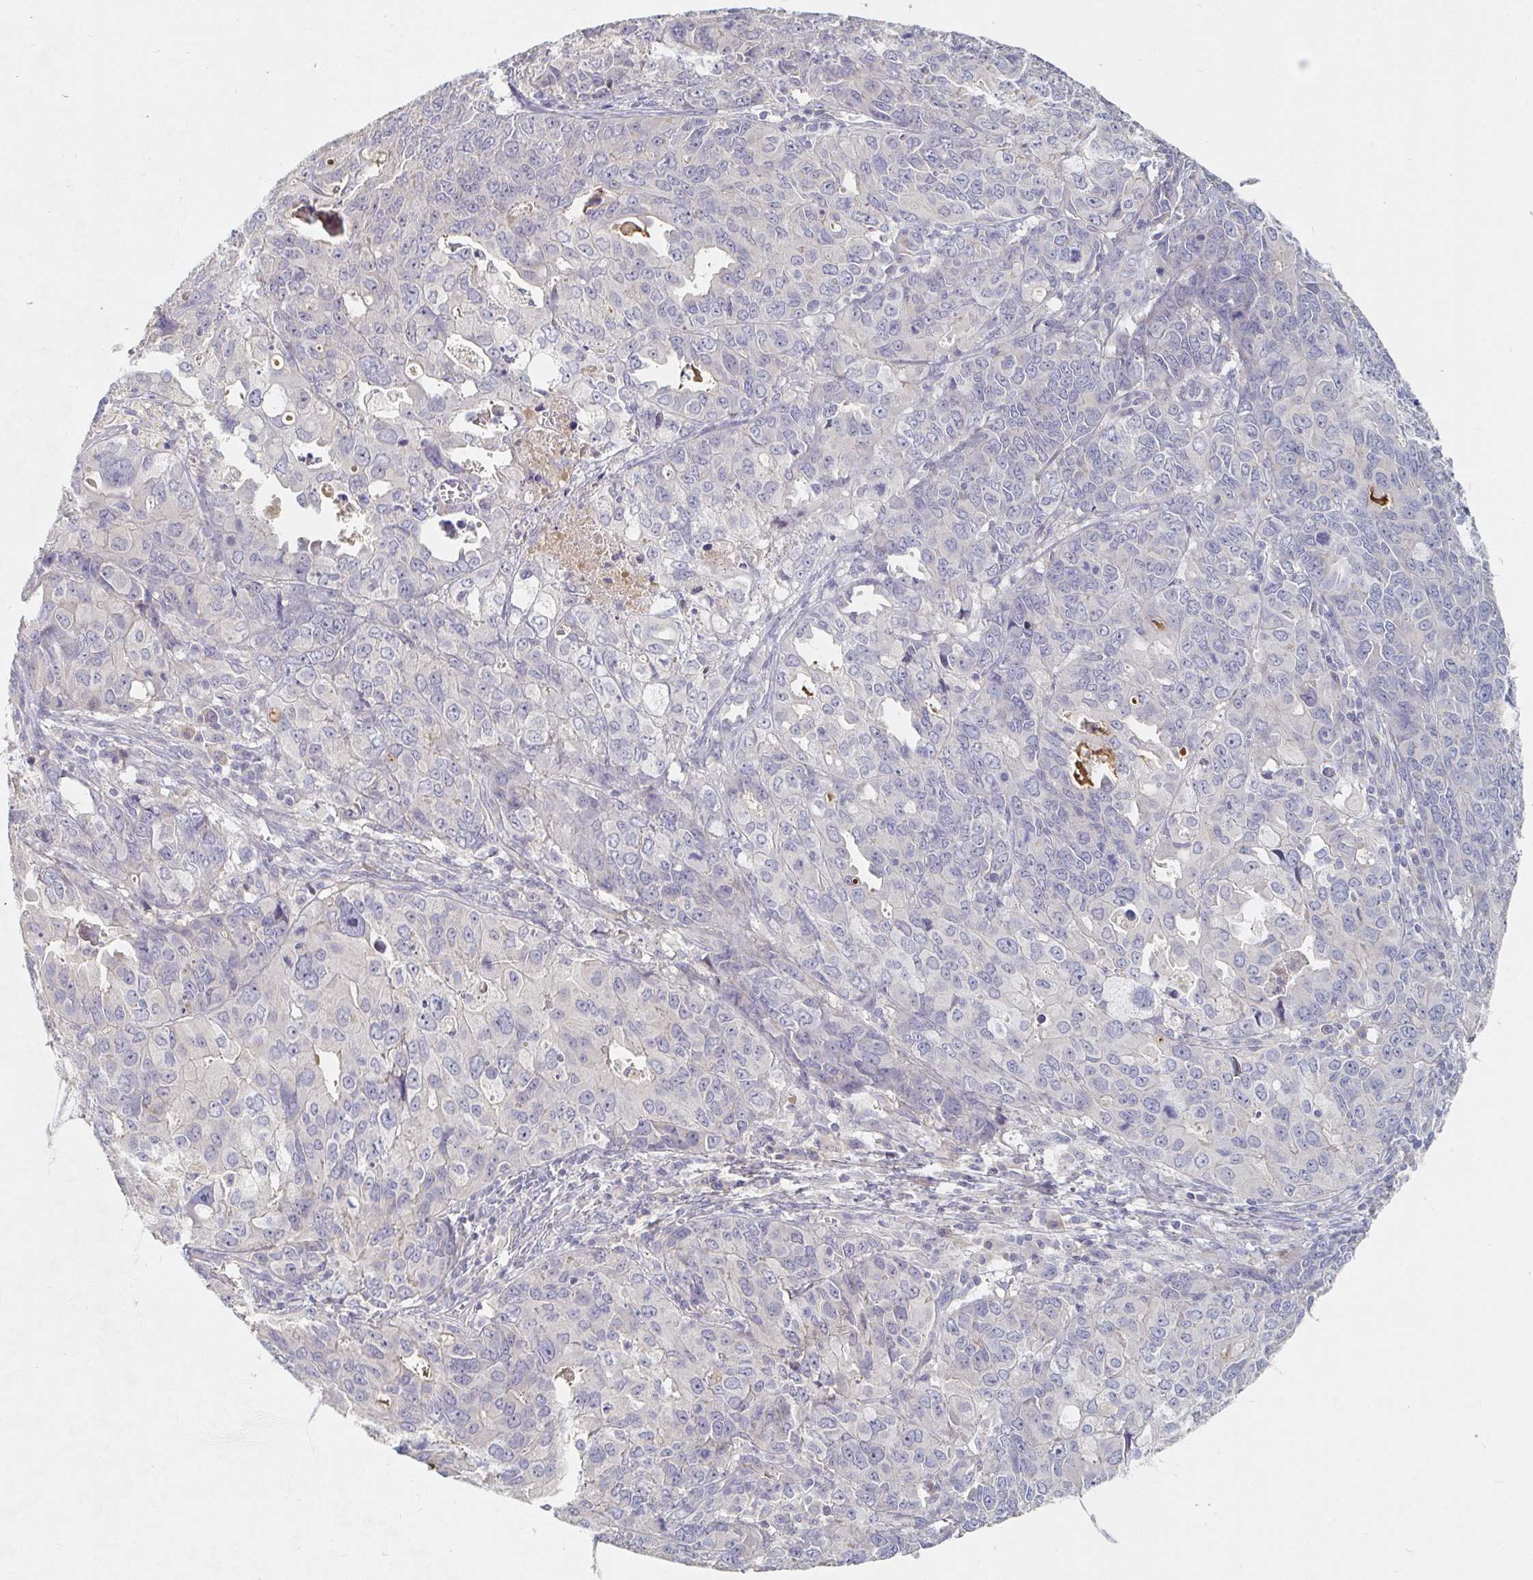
{"staining": {"intensity": "negative", "quantity": "none", "location": "none"}, "tissue": "endometrial cancer", "cell_type": "Tumor cells", "image_type": "cancer", "snomed": [{"axis": "morphology", "description": "Adenocarcinoma, NOS"}, {"axis": "topography", "description": "Uterus"}], "caption": "Protein analysis of endometrial cancer (adenocarcinoma) shows no significant staining in tumor cells.", "gene": "NME9", "patient": {"sex": "female", "age": 79}}